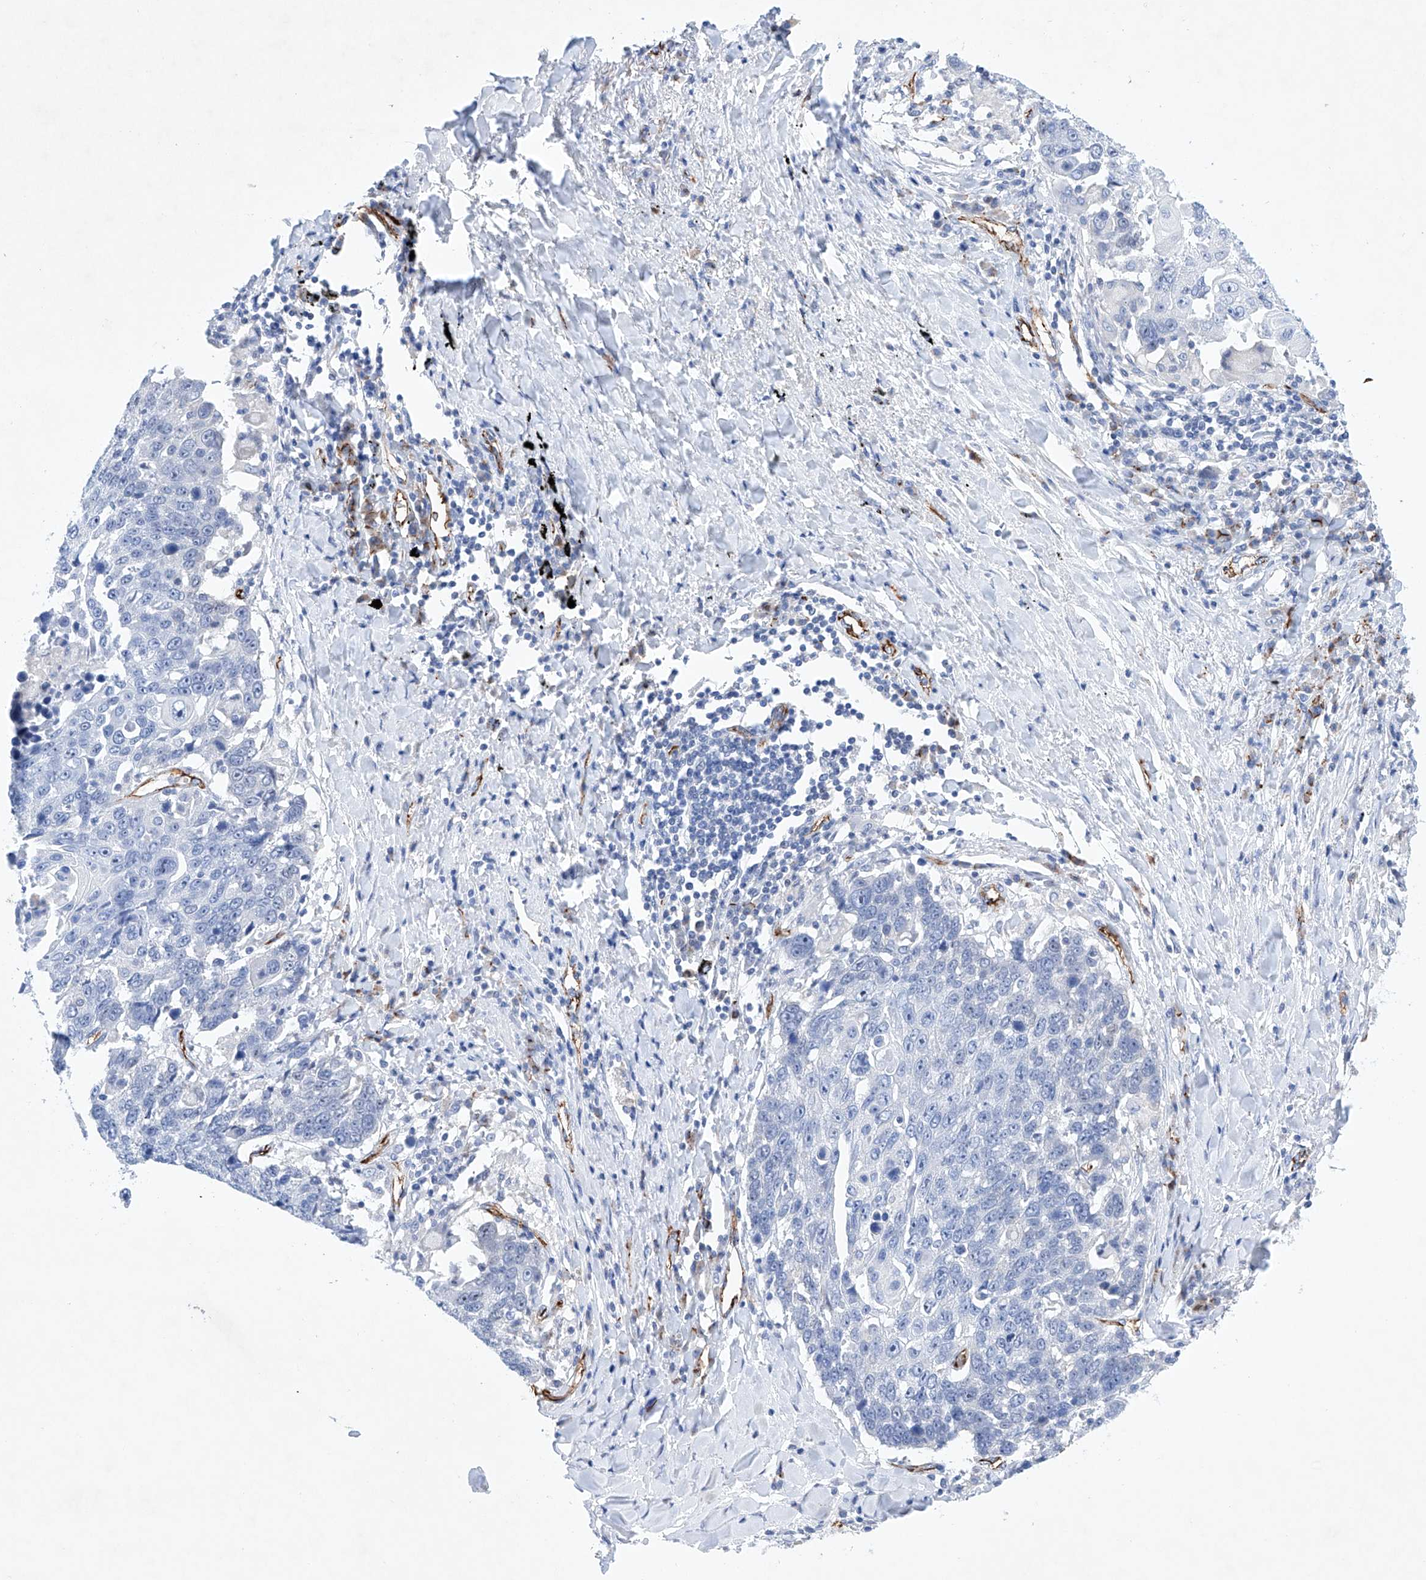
{"staining": {"intensity": "negative", "quantity": "none", "location": "none"}, "tissue": "lung cancer", "cell_type": "Tumor cells", "image_type": "cancer", "snomed": [{"axis": "morphology", "description": "Squamous cell carcinoma, NOS"}, {"axis": "topography", "description": "Lung"}], "caption": "This is an immunohistochemistry image of human squamous cell carcinoma (lung). There is no staining in tumor cells.", "gene": "ETV7", "patient": {"sex": "male", "age": 66}}